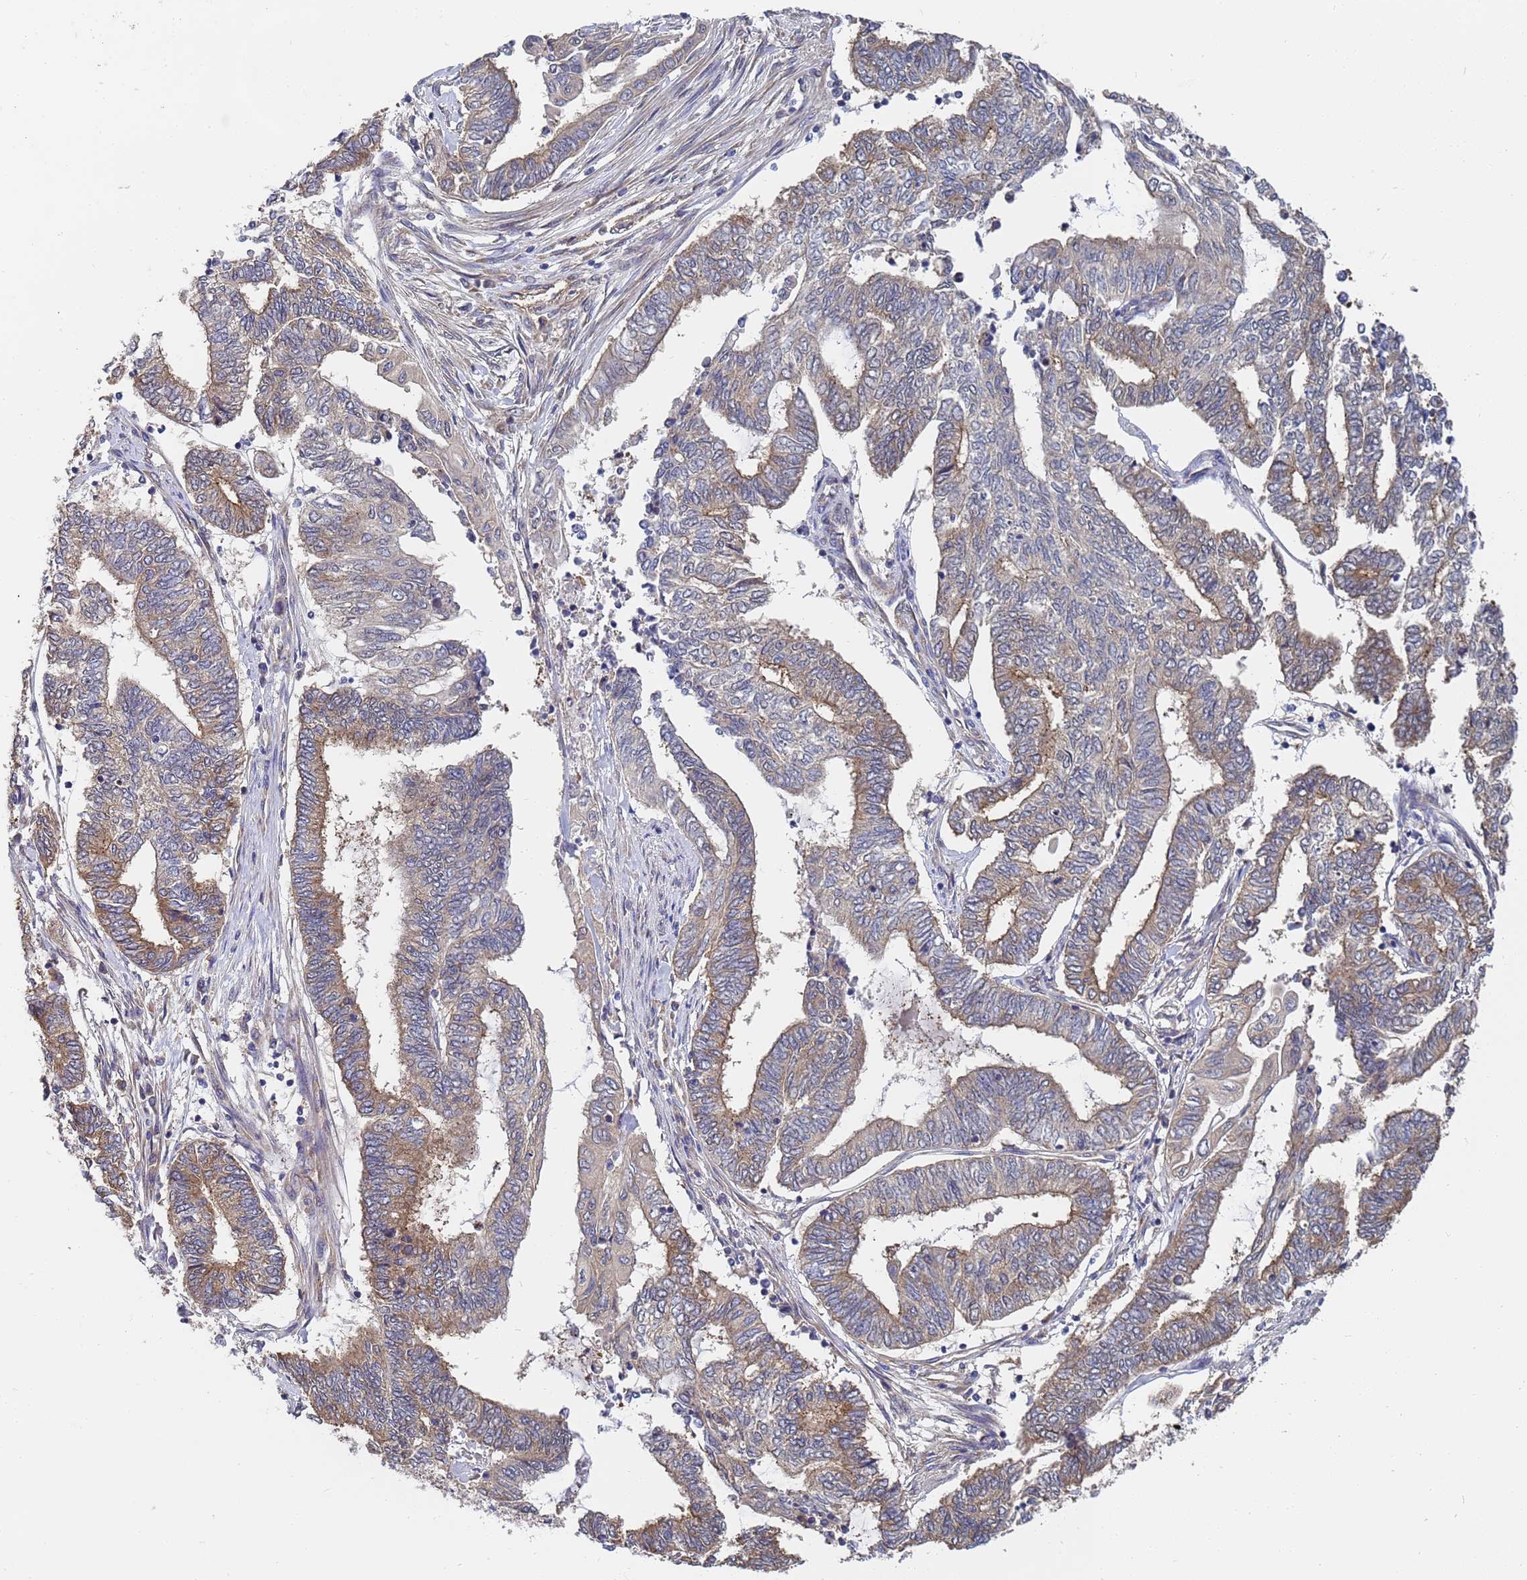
{"staining": {"intensity": "moderate", "quantity": "25%-75%", "location": "cytoplasmic/membranous"}, "tissue": "endometrial cancer", "cell_type": "Tumor cells", "image_type": "cancer", "snomed": [{"axis": "morphology", "description": "Adenocarcinoma, NOS"}, {"axis": "topography", "description": "Uterus"}, {"axis": "topography", "description": "Endometrium"}], "caption": "A high-resolution histopathology image shows immunohistochemistry (IHC) staining of endometrial adenocarcinoma, which reveals moderate cytoplasmic/membranous expression in approximately 25%-75% of tumor cells.", "gene": "ALS2CL", "patient": {"sex": "female", "age": 70}}